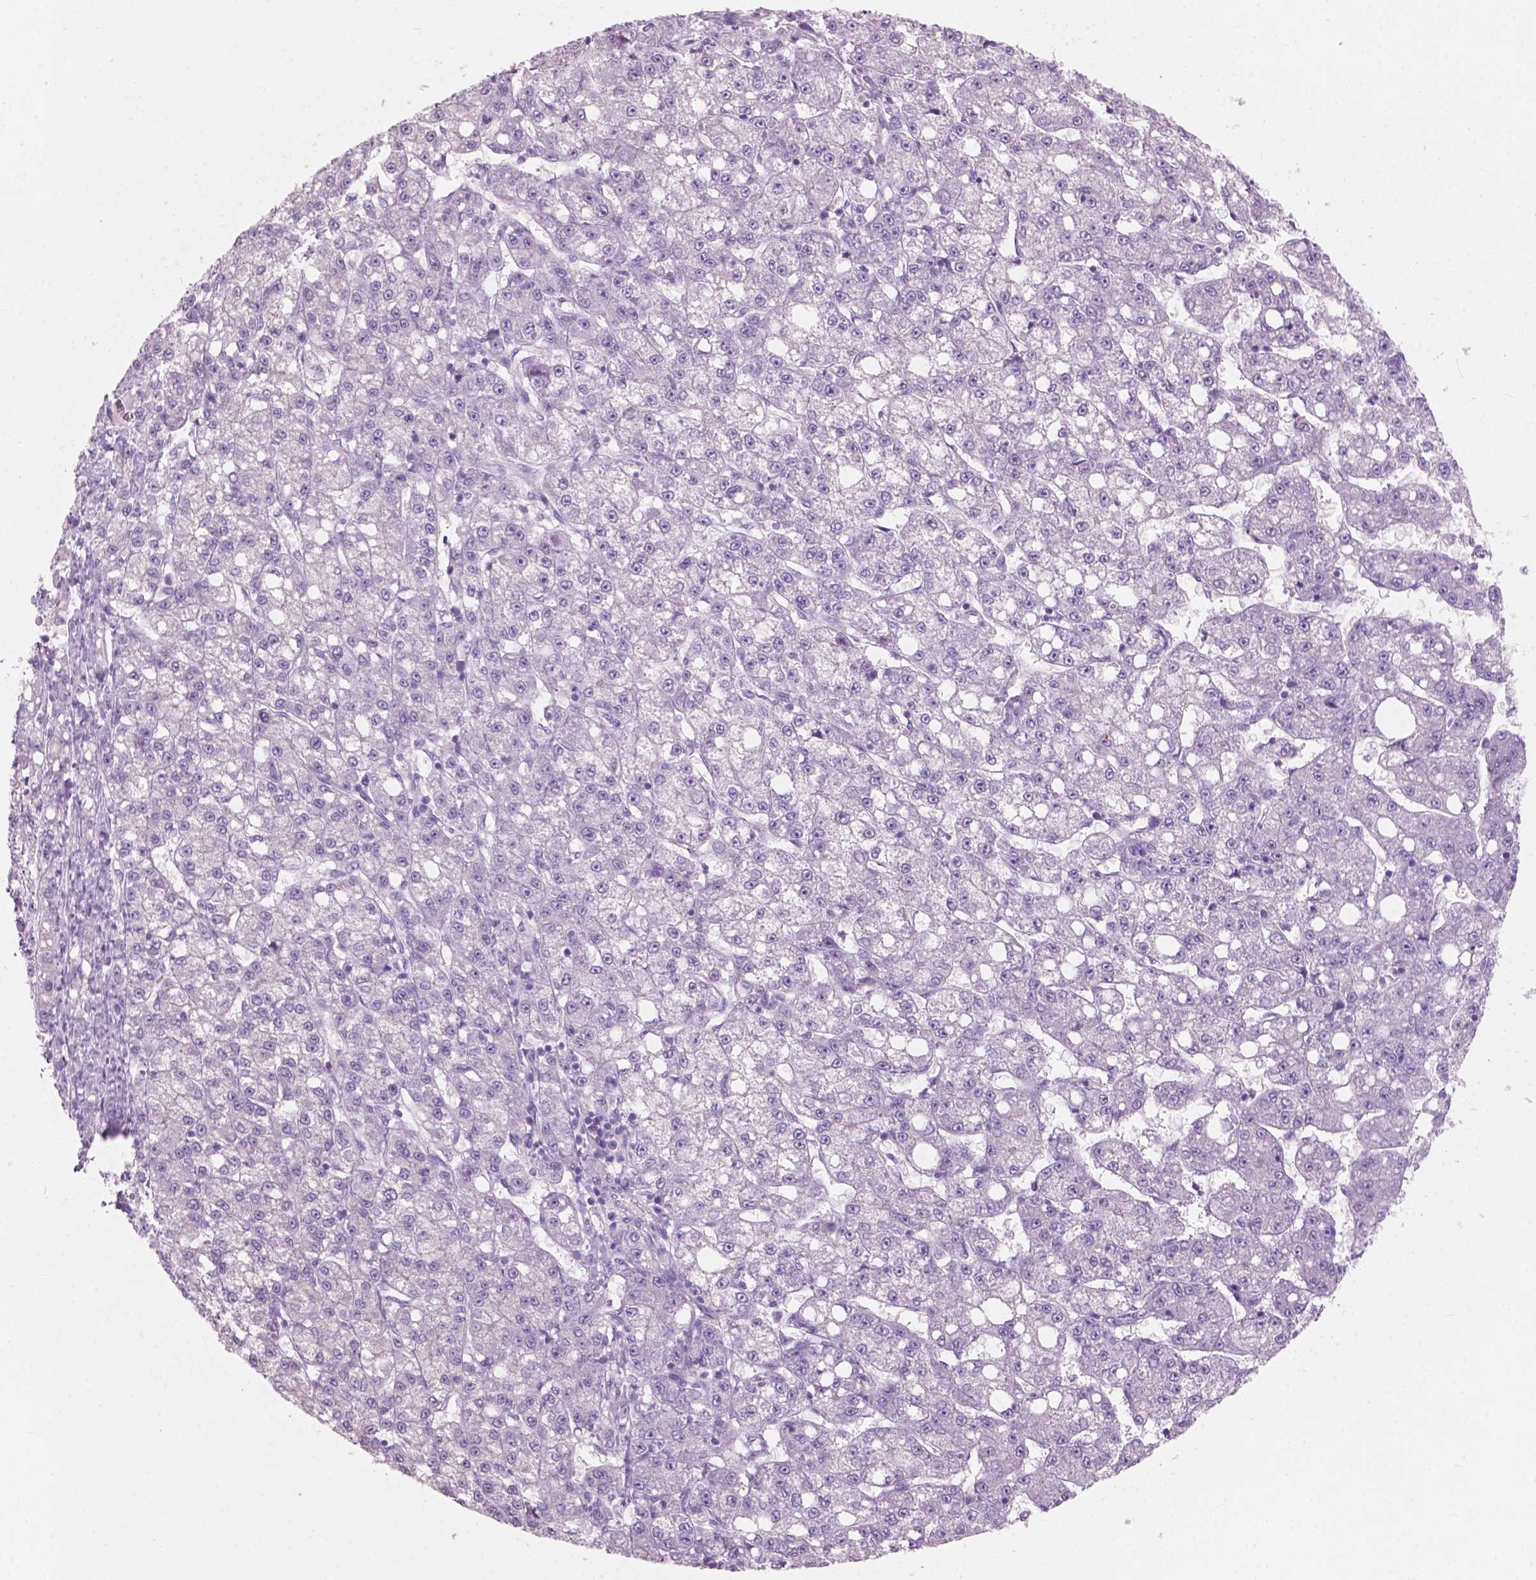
{"staining": {"intensity": "negative", "quantity": "none", "location": "none"}, "tissue": "liver cancer", "cell_type": "Tumor cells", "image_type": "cancer", "snomed": [{"axis": "morphology", "description": "Carcinoma, Hepatocellular, NOS"}, {"axis": "topography", "description": "Liver"}], "caption": "Immunohistochemical staining of liver hepatocellular carcinoma reveals no significant expression in tumor cells. (DAB immunohistochemistry, high magnification).", "gene": "AWAT1", "patient": {"sex": "female", "age": 65}}